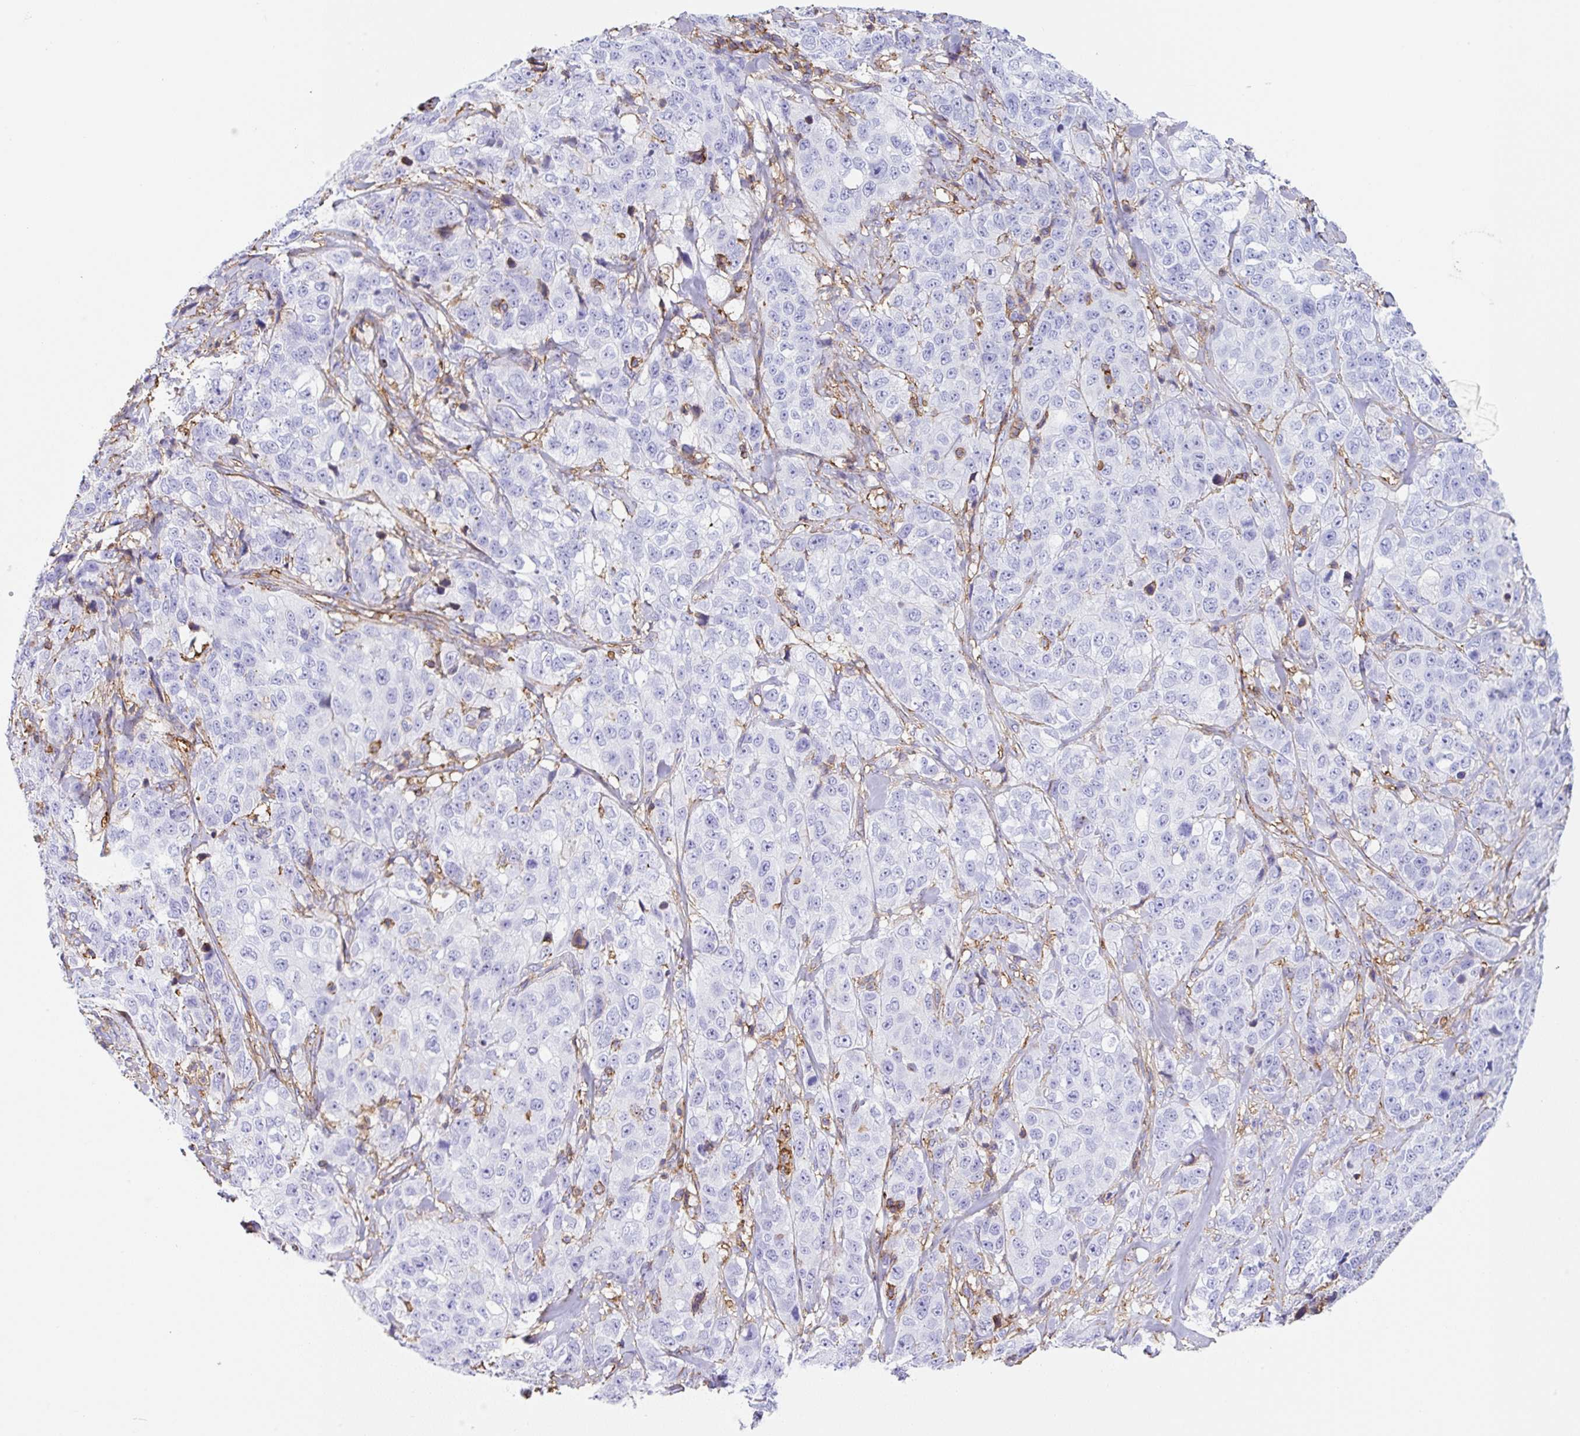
{"staining": {"intensity": "negative", "quantity": "none", "location": "none"}, "tissue": "stomach cancer", "cell_type": "Tumor cells", "image_type": "cancer", "snomed": [{"axis": "morphology", "description": "Adenocarcinoma, NOS"}, {"axis": "topography", "description": "Stomach"}], "caption": "A micrograph of adenocarcinoma (stomach) stained for a protein displays no brown staining in tumor cells.", "gene": "MTTP", "patient": {"sex": "male", "age": 48}}